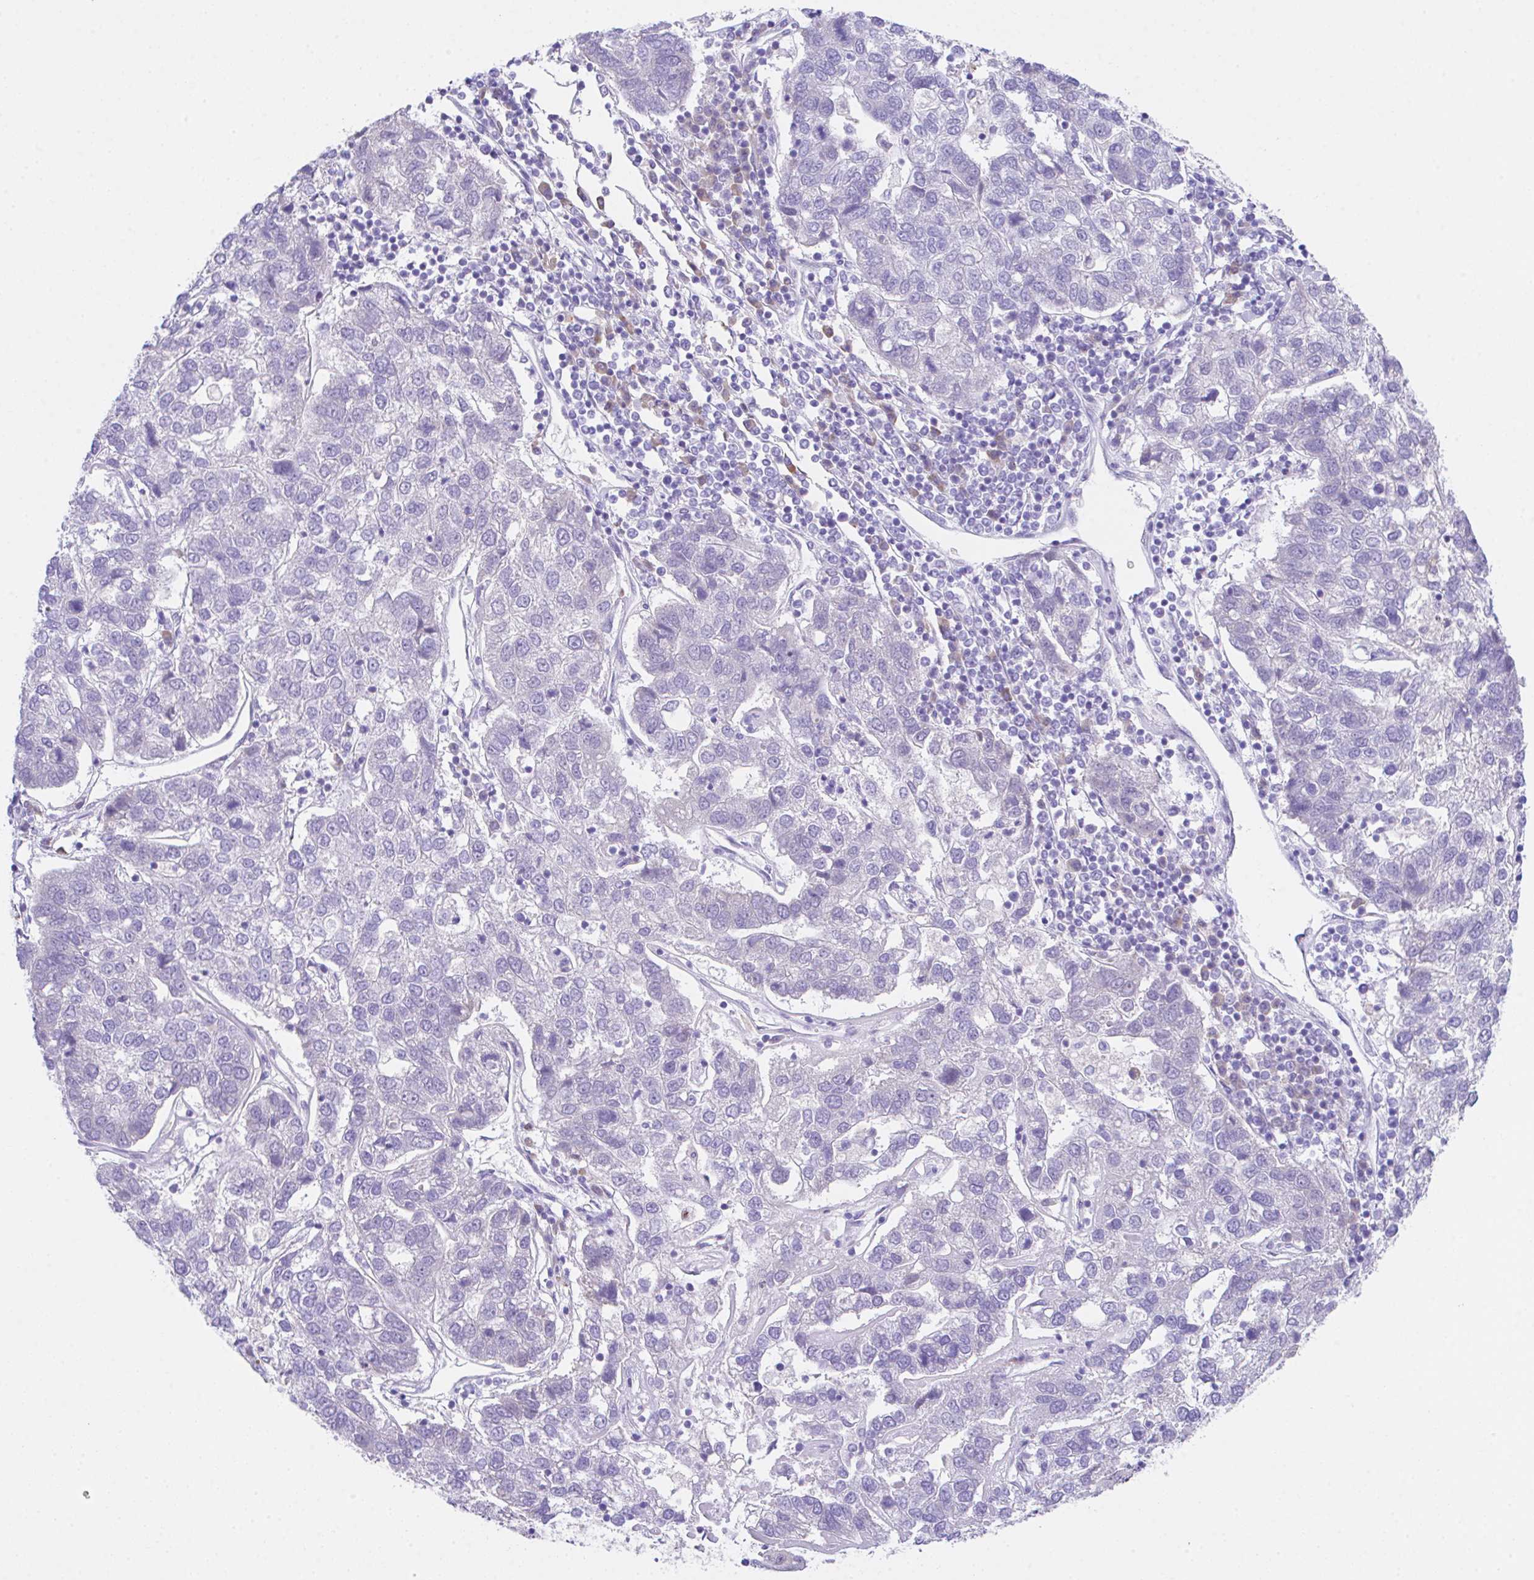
{"staining": {"intensity": "weak", "quantity": "<25%", "location": "nuclear"}, "tissue": "pancreatic cancer", "cell_type": "Tumor cells", "image_type": "cancer", "snomed": [{"axis": "morphology", "description": "Adenocarcinoma, NOS"}, {"axis": "topography", "description": "Pancreas"}], "caption": "This histopathology image is of adenocarcinoma (pancreatic) stained with IHC to label a protein in brown with the nuclei are counter-stained blue. There is no positivity in tumor cells.", "gene": "HOXB4", "patient": {"sex": "female", "age": 61}}